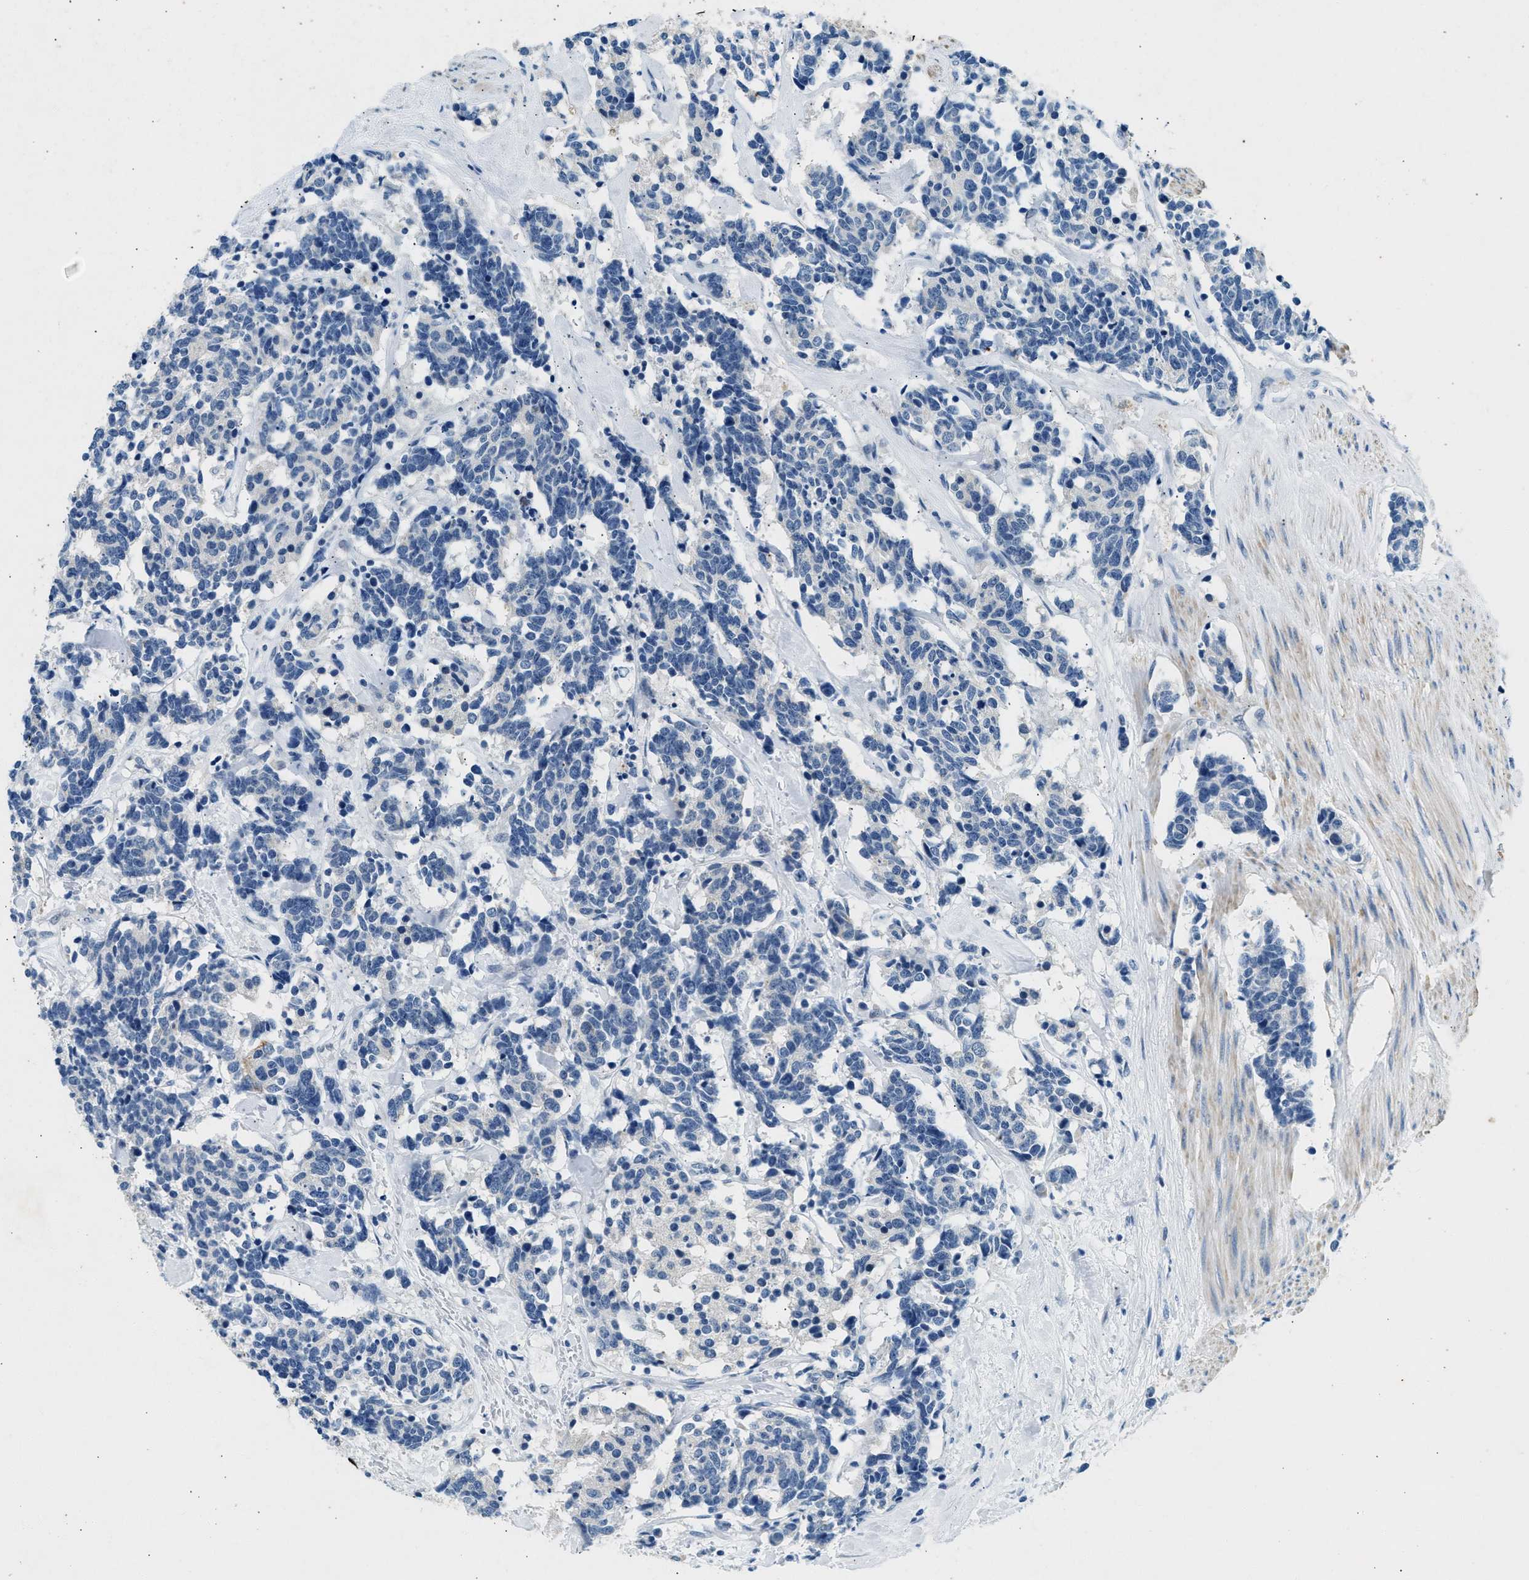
{"staining": {"intensity": "negative", "quantity": "none", "location": "none"}, "tissue": "carcinoid", "cell_type": "Tumor cells", "image_type": "cancer", "snomed": [{"axis": "morphology", "description": "Carcinoma, NOS"}, {"axis": "morphology", "description": "Carcinoid, malignant, NOS"}, {"axis": "topography", "description": "Urinary bladder"}], "caption": "This micrograph is of carcinoid stained with immunohistochemistry to label a protein in brown with the nuclei are counter-stained blue. There is no expression in tumor cells.", "gene": "CFAP20", "patient": {"sex": "male", "age": 57}}